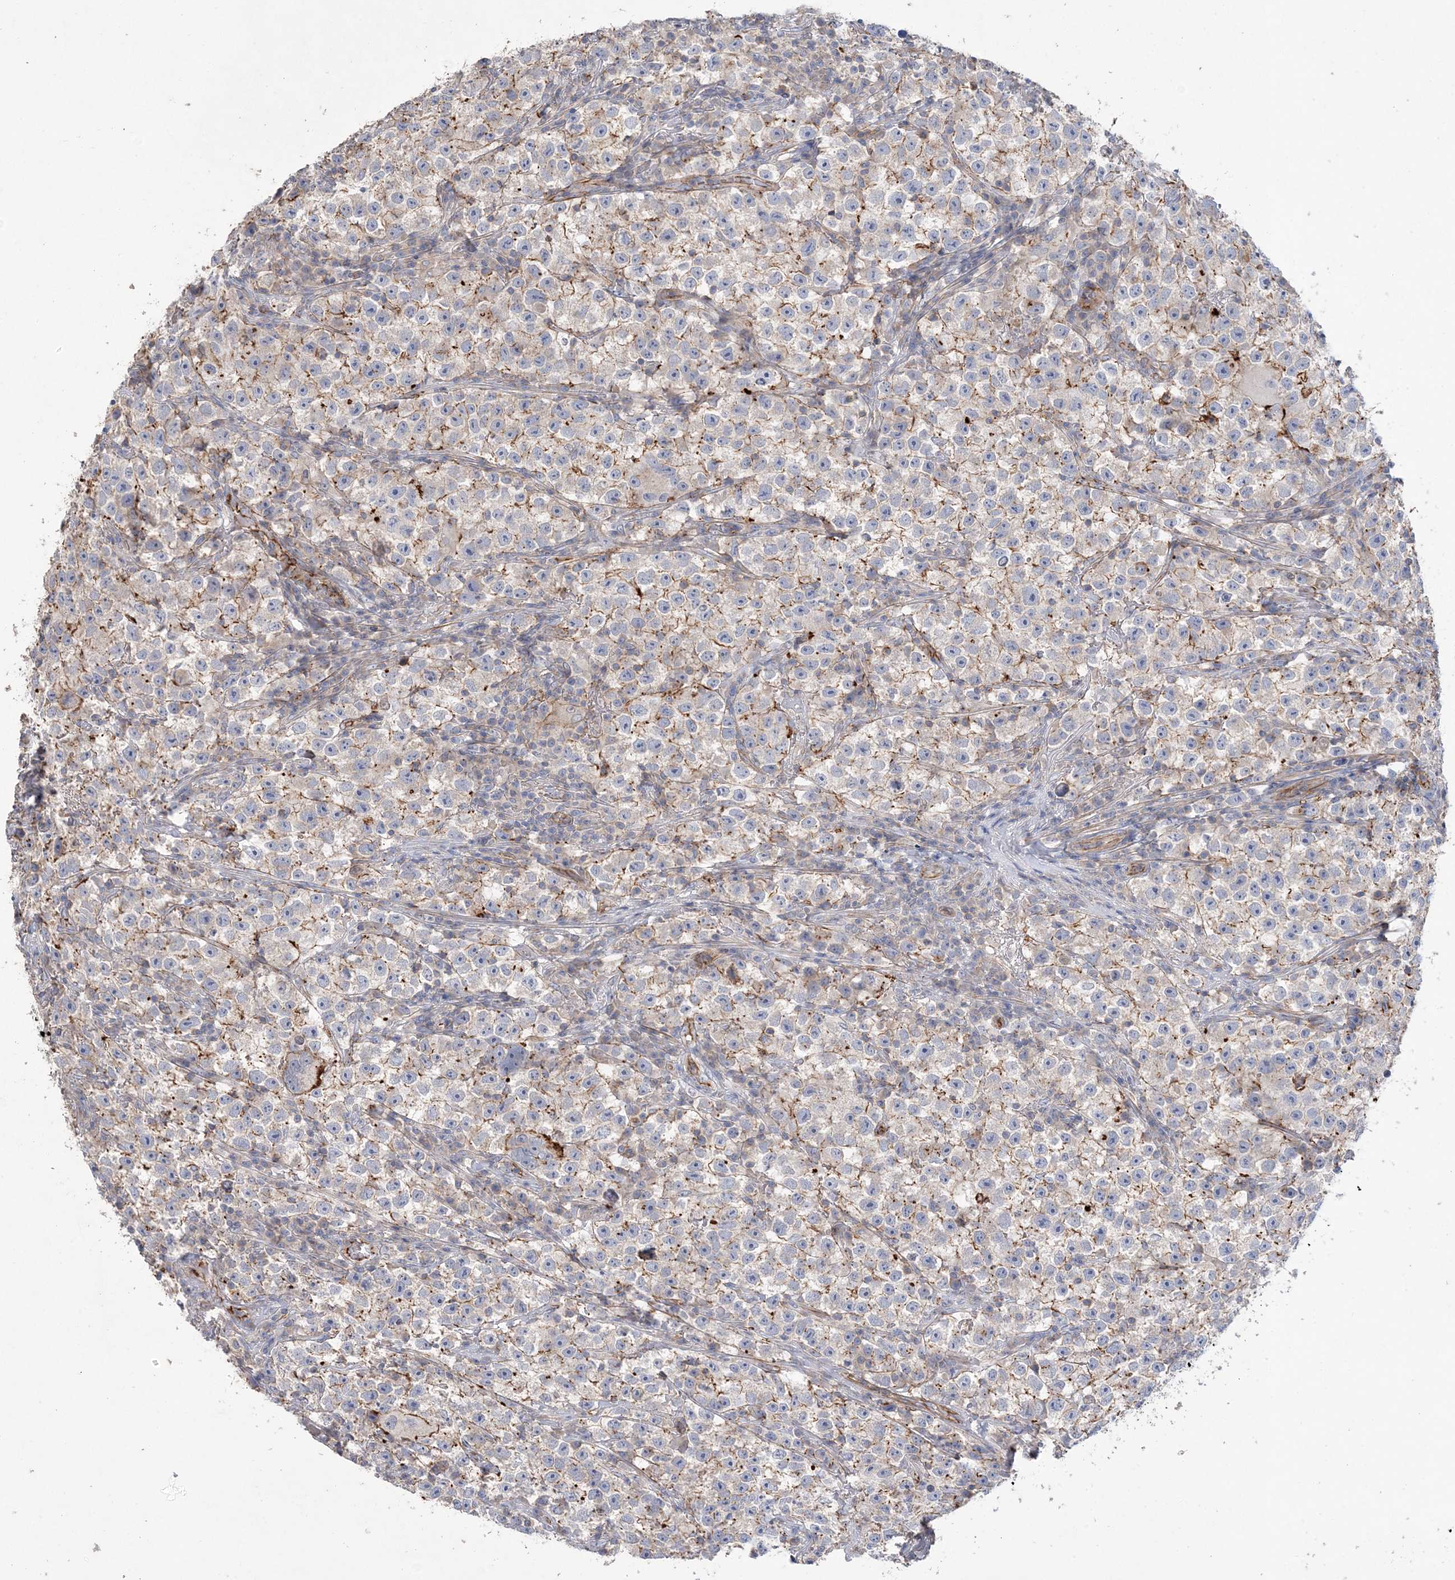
{"staining": {"intensity": "weak", "quantity": "<25%", "location": "cytoplasmic/membranous"}, "tissue": "testis cancer", "cell_type": "Tumor cells", "image_type": "cancer", "snomed": [{"axis": "morphology", "description": "Seminoma, NOS"}, {"axis": "topography", "description": "Testis"}], "caption": "High magnification brightfield microscopy of testis seminoma stained with DAB (brown) and counterstained with hematoxylin (blue): tumor cells show no significant expression.", "gene": "PIGC", "patient": {"sex": "male", "age": 22}}